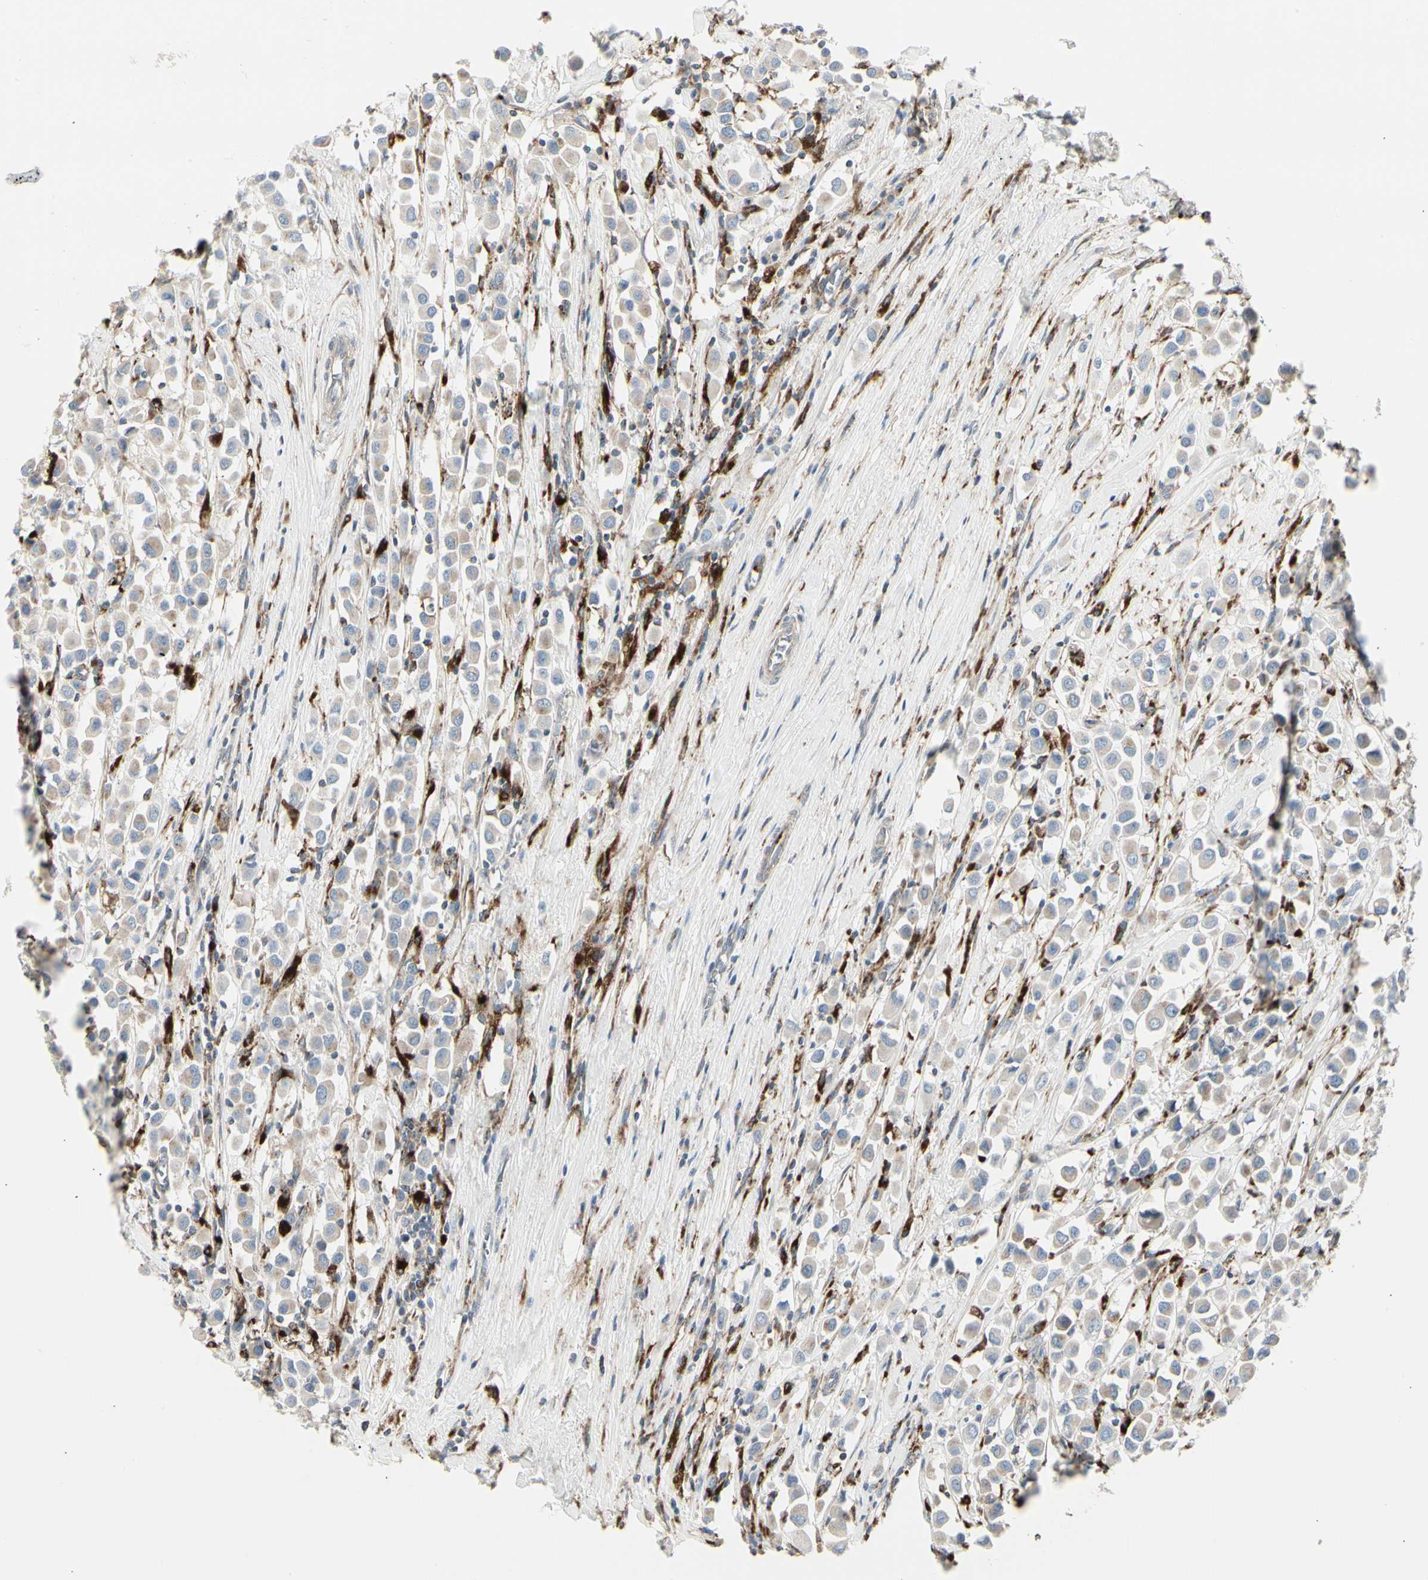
{"staining": {"intensity": "weak", "quantity": "<25%", "location": "cytoplasmic/membranous"}, "tissue": "breast cancer", "cell_type": "Tumor cells", "image_type": "cancer", "snomed": [{"axis": "morphology", "description": "Duct carcinoma"}, {"axis": "topography", "description": "Breast"}], "caption": "Human breast cancer (intraductal carcinoma) stained for a protein using immunohistochemistry reveals no expression in tumor cells.", "gene": "ATP6V1B2", "patient": {"sex": "female", "age": 61}}